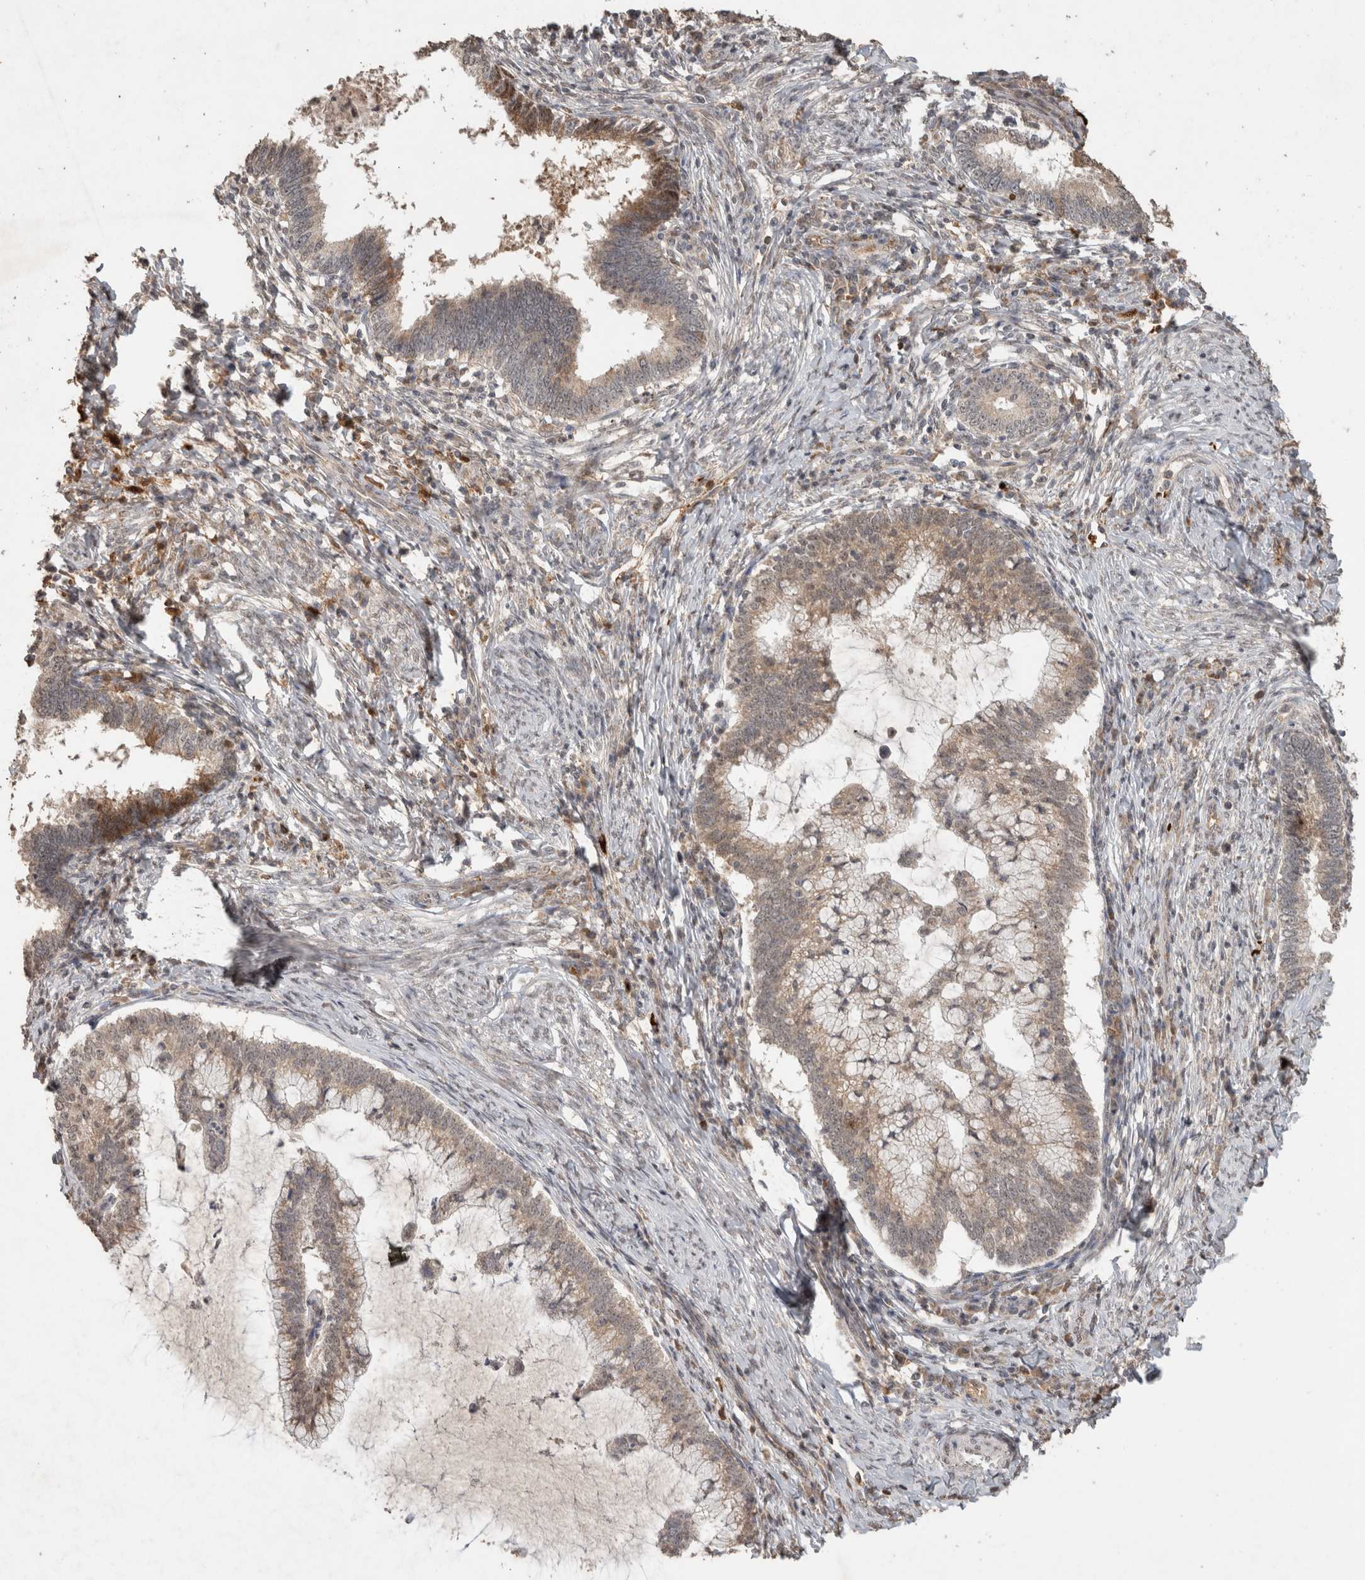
{"staining": {"intensity": "weak", "quantity": ">75%", "location": "cytoplasmic/membranous"}, "tissue": "cervical cancer", "cell_type": "Tumor cells", "image_type": "cancer", "snomed": [{"axis": "morphology", "description": "Adenocarcinoma, NOS"}, {"axis": "topography", "description": "Cervix"}], "caption": "Weak cytoplasmic/membranous protein staining is present in approximately >75% of tumor cells in cervical cancer (adenocarcinoma). Using DAB (3,3'-diaminobenzidine) (brown) and hematoxylin (blue) stains, captured at high magnification using brightfield microscopy.", "gene": "FAM3A", "patient": {"sex": "female", "age": 36}}